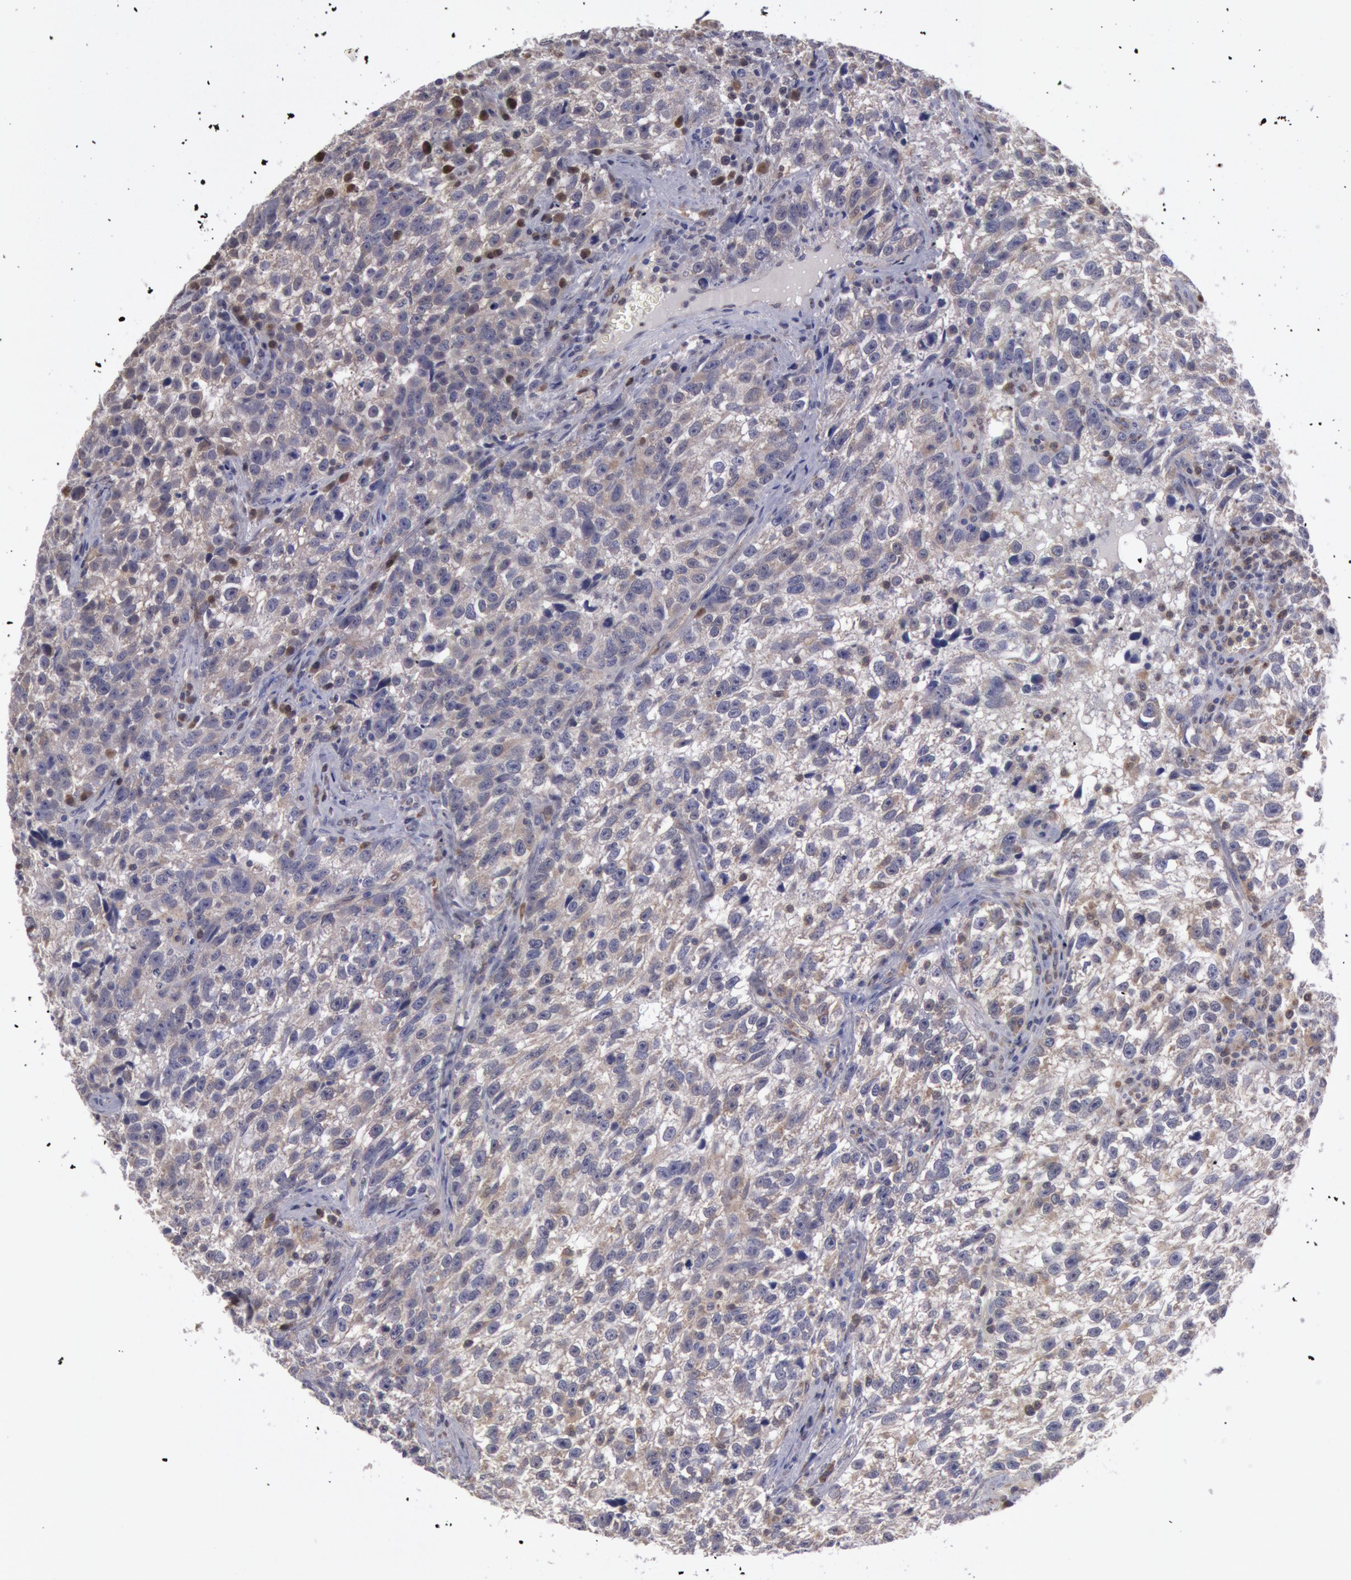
{"staining": {"intensity": "weak", "quantity": ">75%", "location": "cytoplasmic/membranous"}, "tissue": "testis cancer", "cell_type": "Tumor cells", "image_type": "cancer", "snomed": [{"axis": "morphology", "description": "Seminoma, NOS"}, {"axis": "topography", "description": "Testis"}], "caption": "Immunohistochemical staining of human testis cancer (seminoma) reveals weak cytoplasmic/membranous protein staining in approximately >75% of tumor cells. The protein is shown in brown color, while the nuclei are stained blue.", "gene": "MPST", "patient": {"sex": "male", "age": 38}}